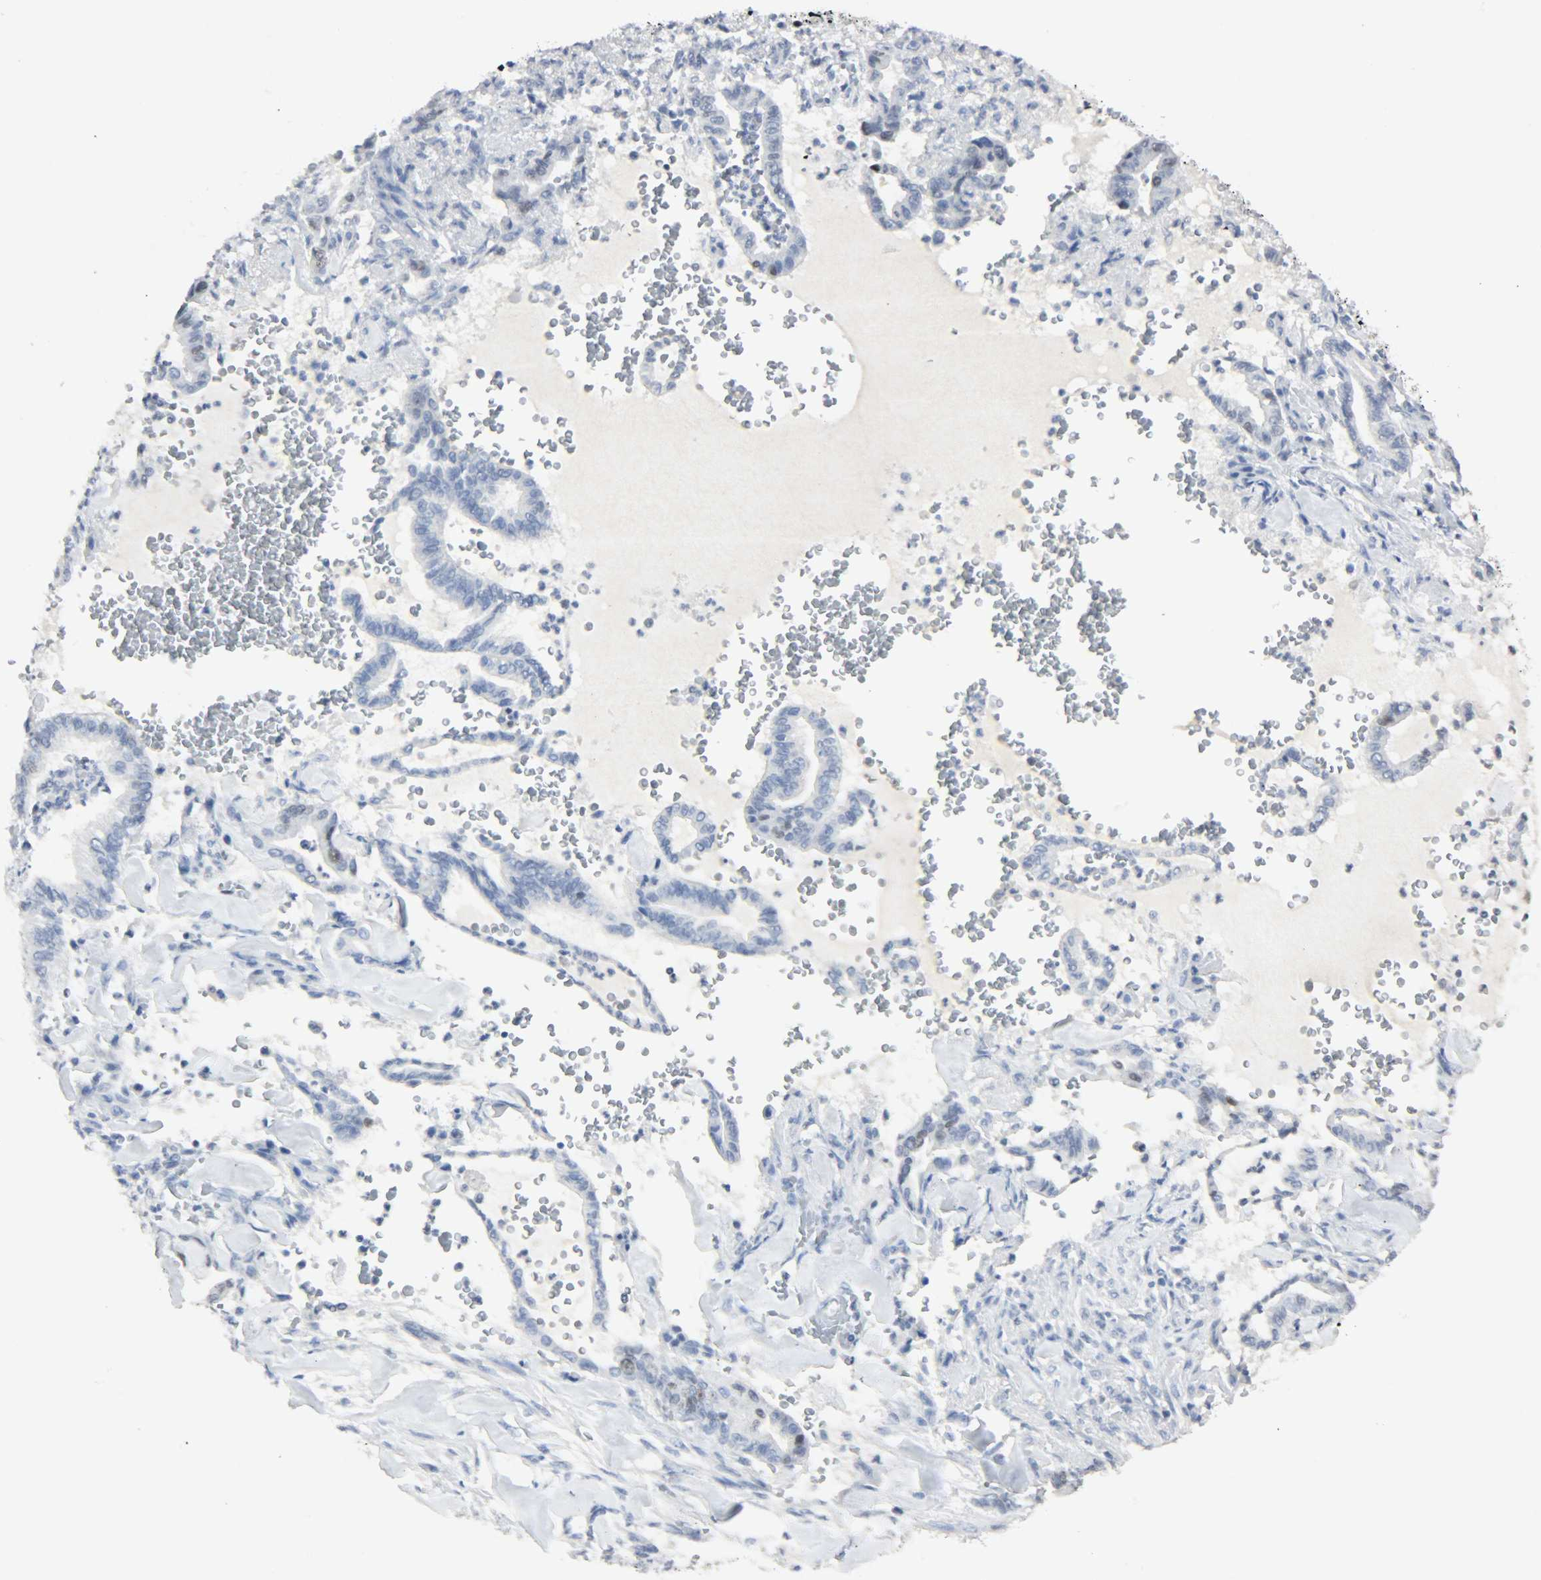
{"staining": {"intensity": "negative", "quantity": "none", "location": "none"}, "tissue": "liver cancer", "cell_type": "Tumor cells", "image_type": "cancer", "snomed": [{"axis": "morphology", "description": "Cholangiocarcinoma"}, {"axis": "topography", "description": "Liver"}], "caption": "The histopathology image reveals no staining of tumor cells in liver cancer (cholangiocarcinoma).", "gene": "HELLS", "patient": {"sex": "female", "age": 67}}